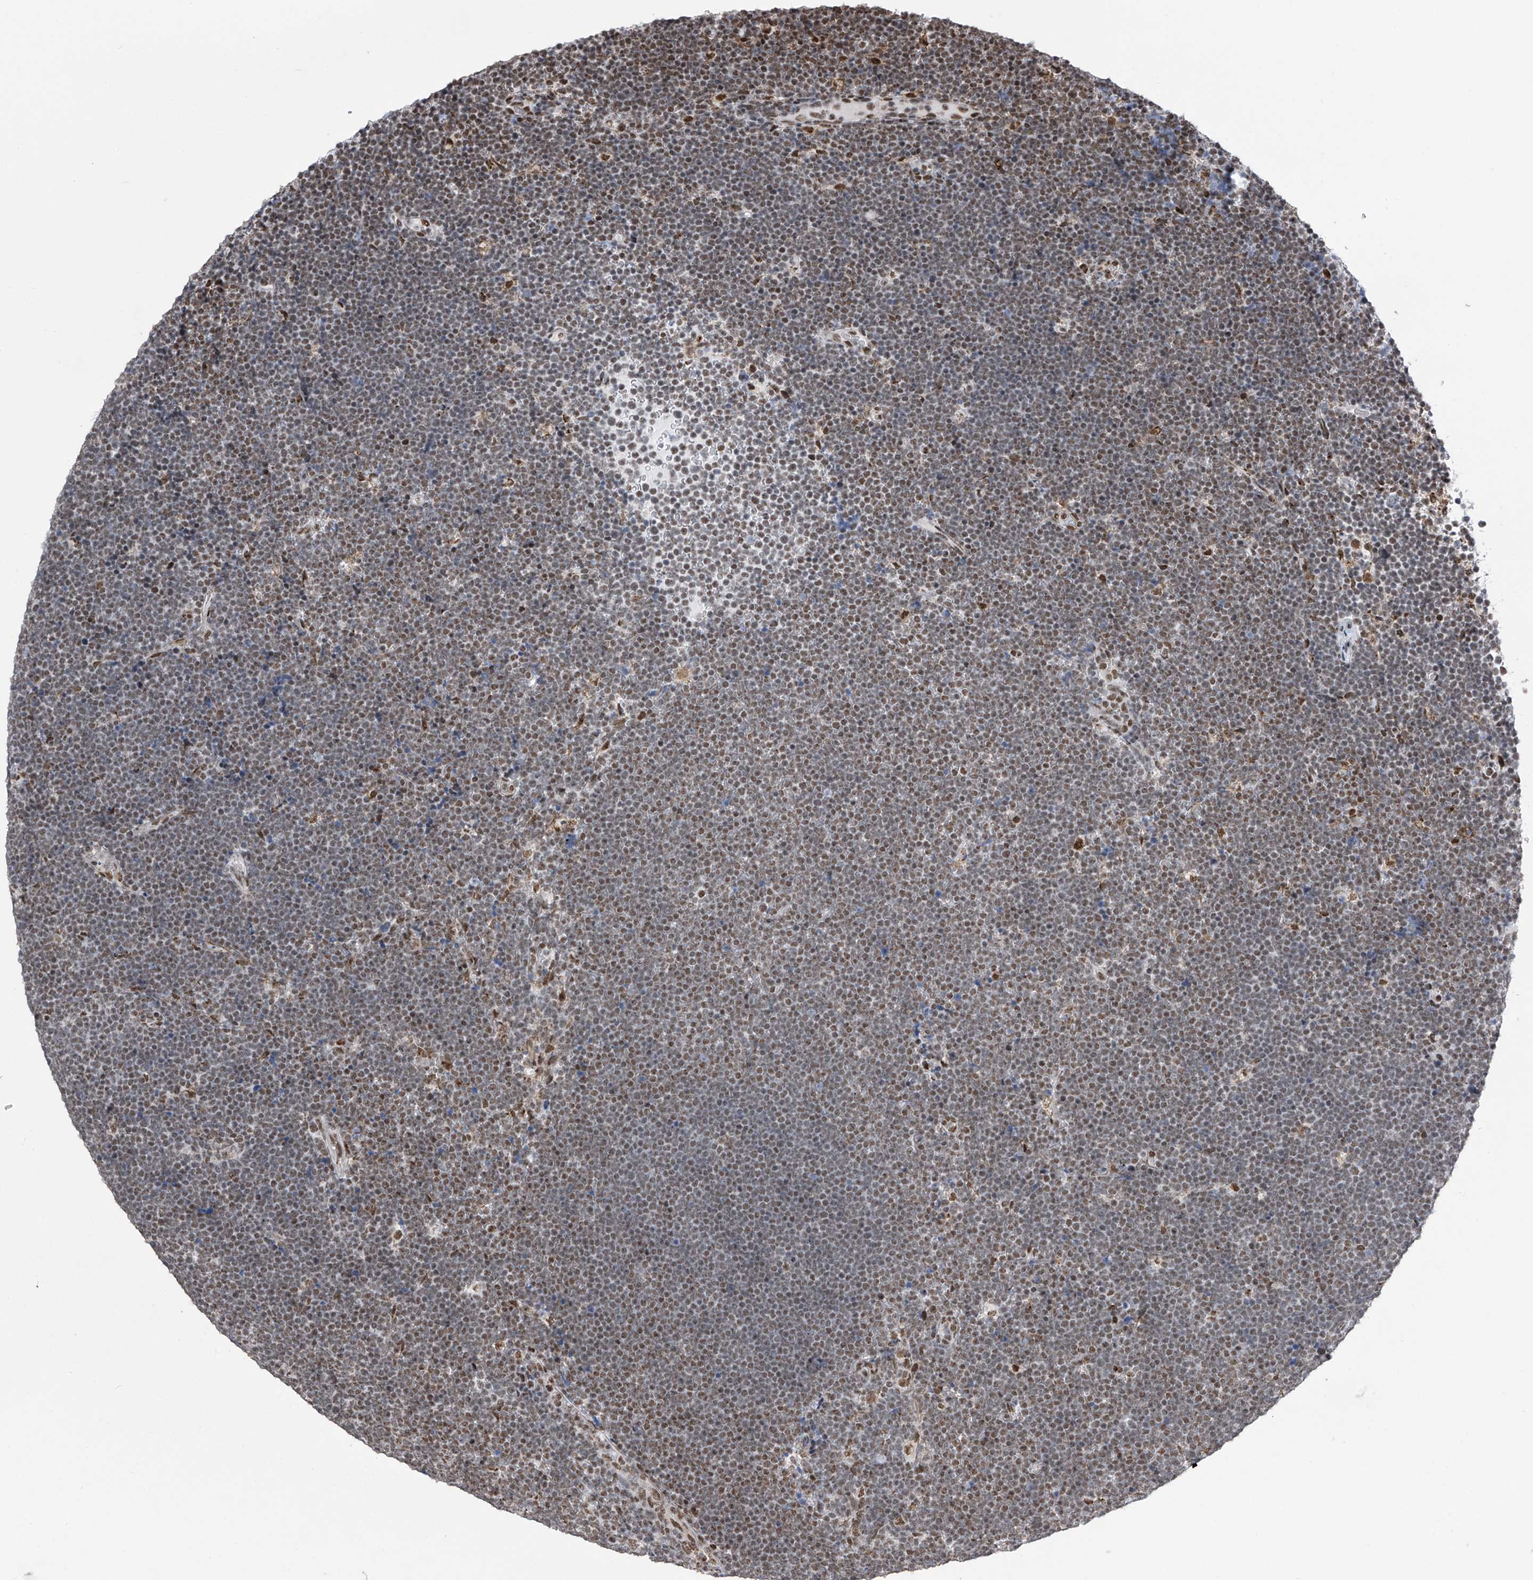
{"staining": {"intensity": "moderate", "quantity": "25%-75%", "location": "nuclear"}, "tissue": "lymphoma", "cell_type": "Tumor cells", "image_type": "cancer", "snomed": [{"axis": "morphology", "description": "Malignant lymphoma, non-Hodgkin's type, High grade"}, {"axis": "topography", "description": "Lymph node"}], "caption": "Moderate nuclear protein expression is appreciated in approximately 25%-75% of tumor cells in lymphoma.", "gene": "APLF", "patient": {"sex": "male", "age": 13}}